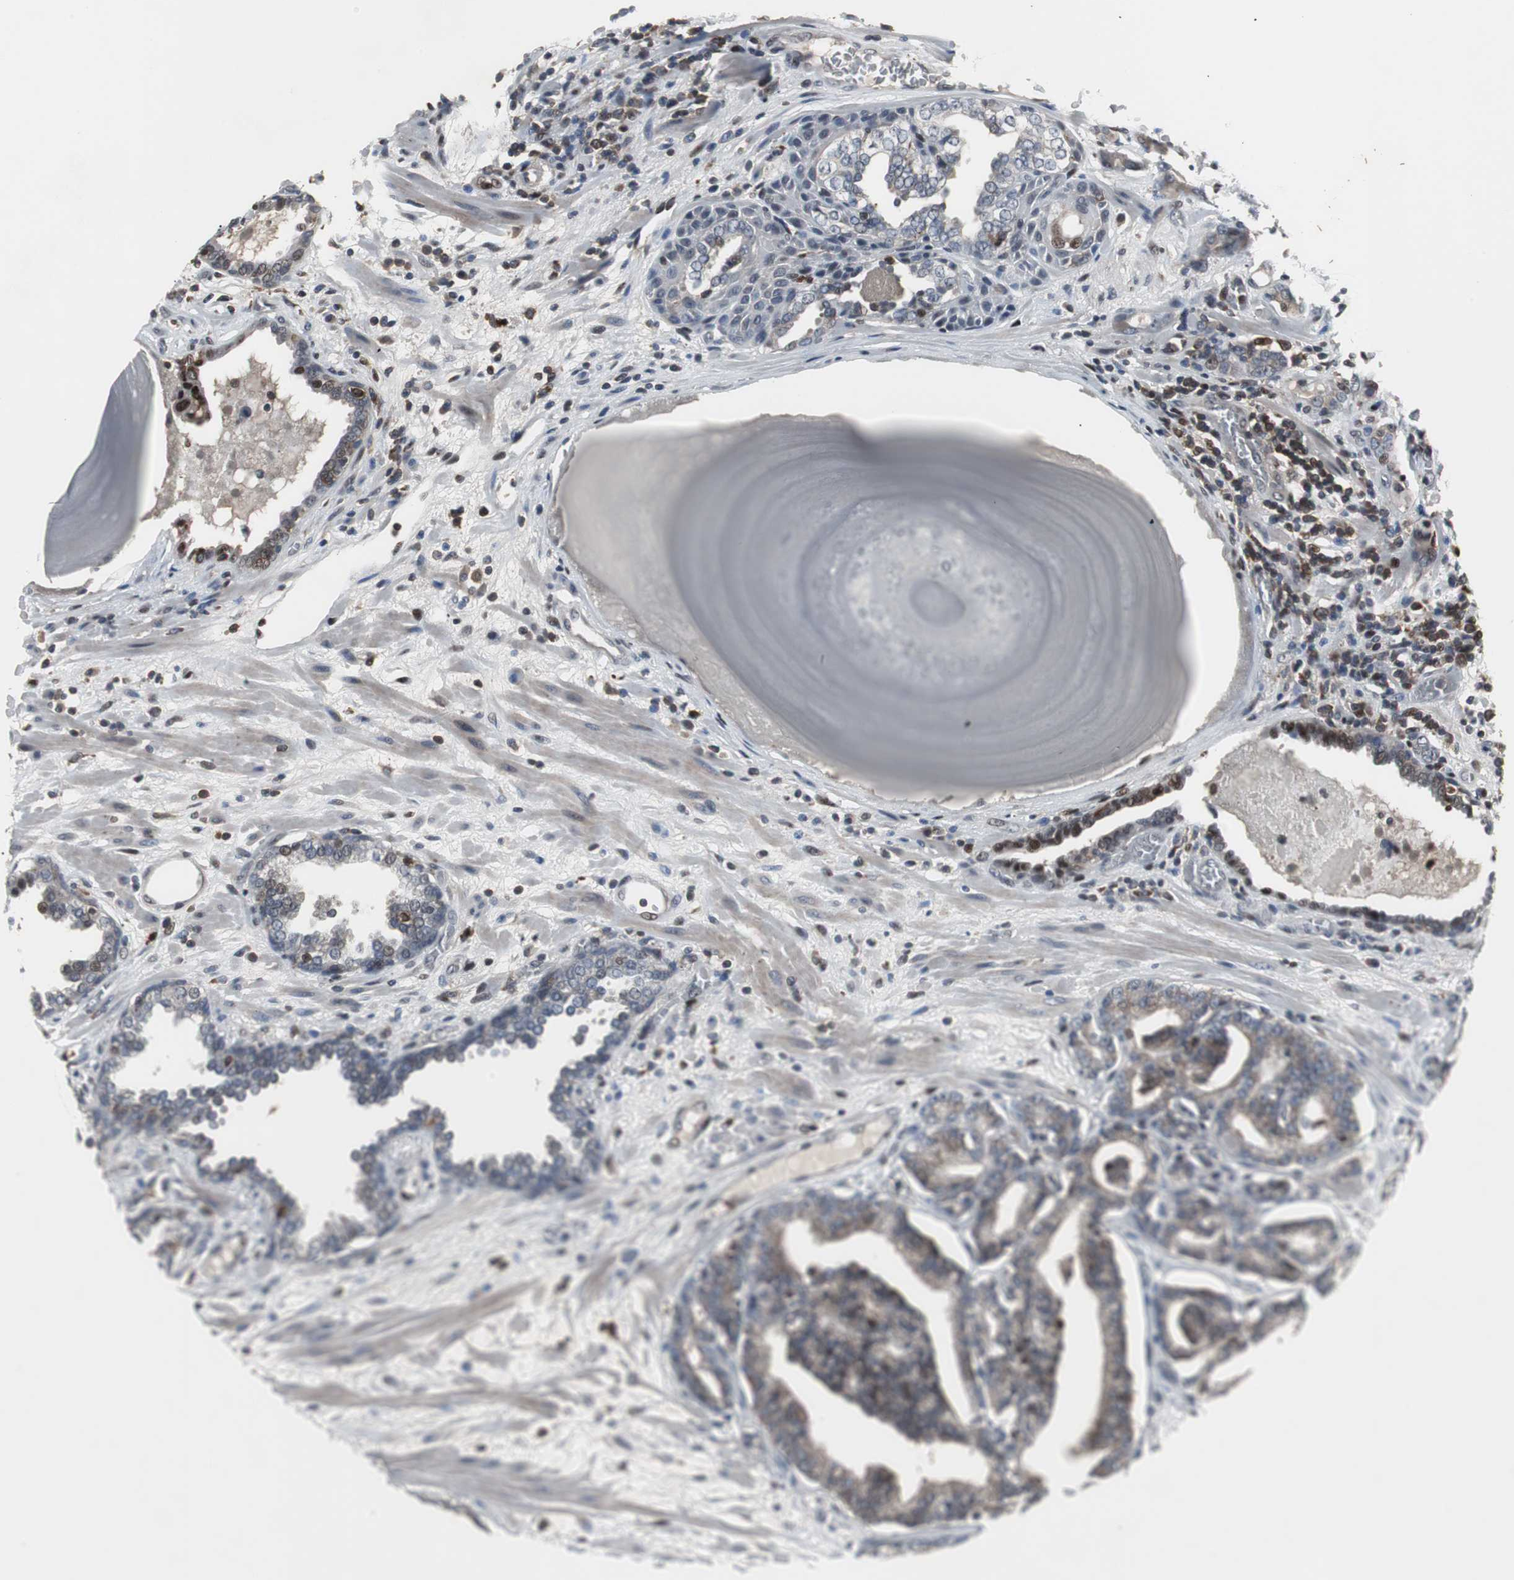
{"staining": {"intensity": "weak", "quantity": "<25%", "location": "cytoplasmic/membranous"}, "tissue": "prostate cancer", "cell_type": "Tumor cells", "image_type": "cancer", "snomed": [{"axis": "morphology", "description": "Adenocarcinoma, Low grade"}, {"axis": "topography", "description": "Prostate"}], "caption": "Low-grade adenocarcinoma (prostate) stained for a protein using immunohistochemistry (IHC) demonstrates no positivity tumor cells.", "gene": "GRK2", "patient": {"sex": "male", "age": 63}}